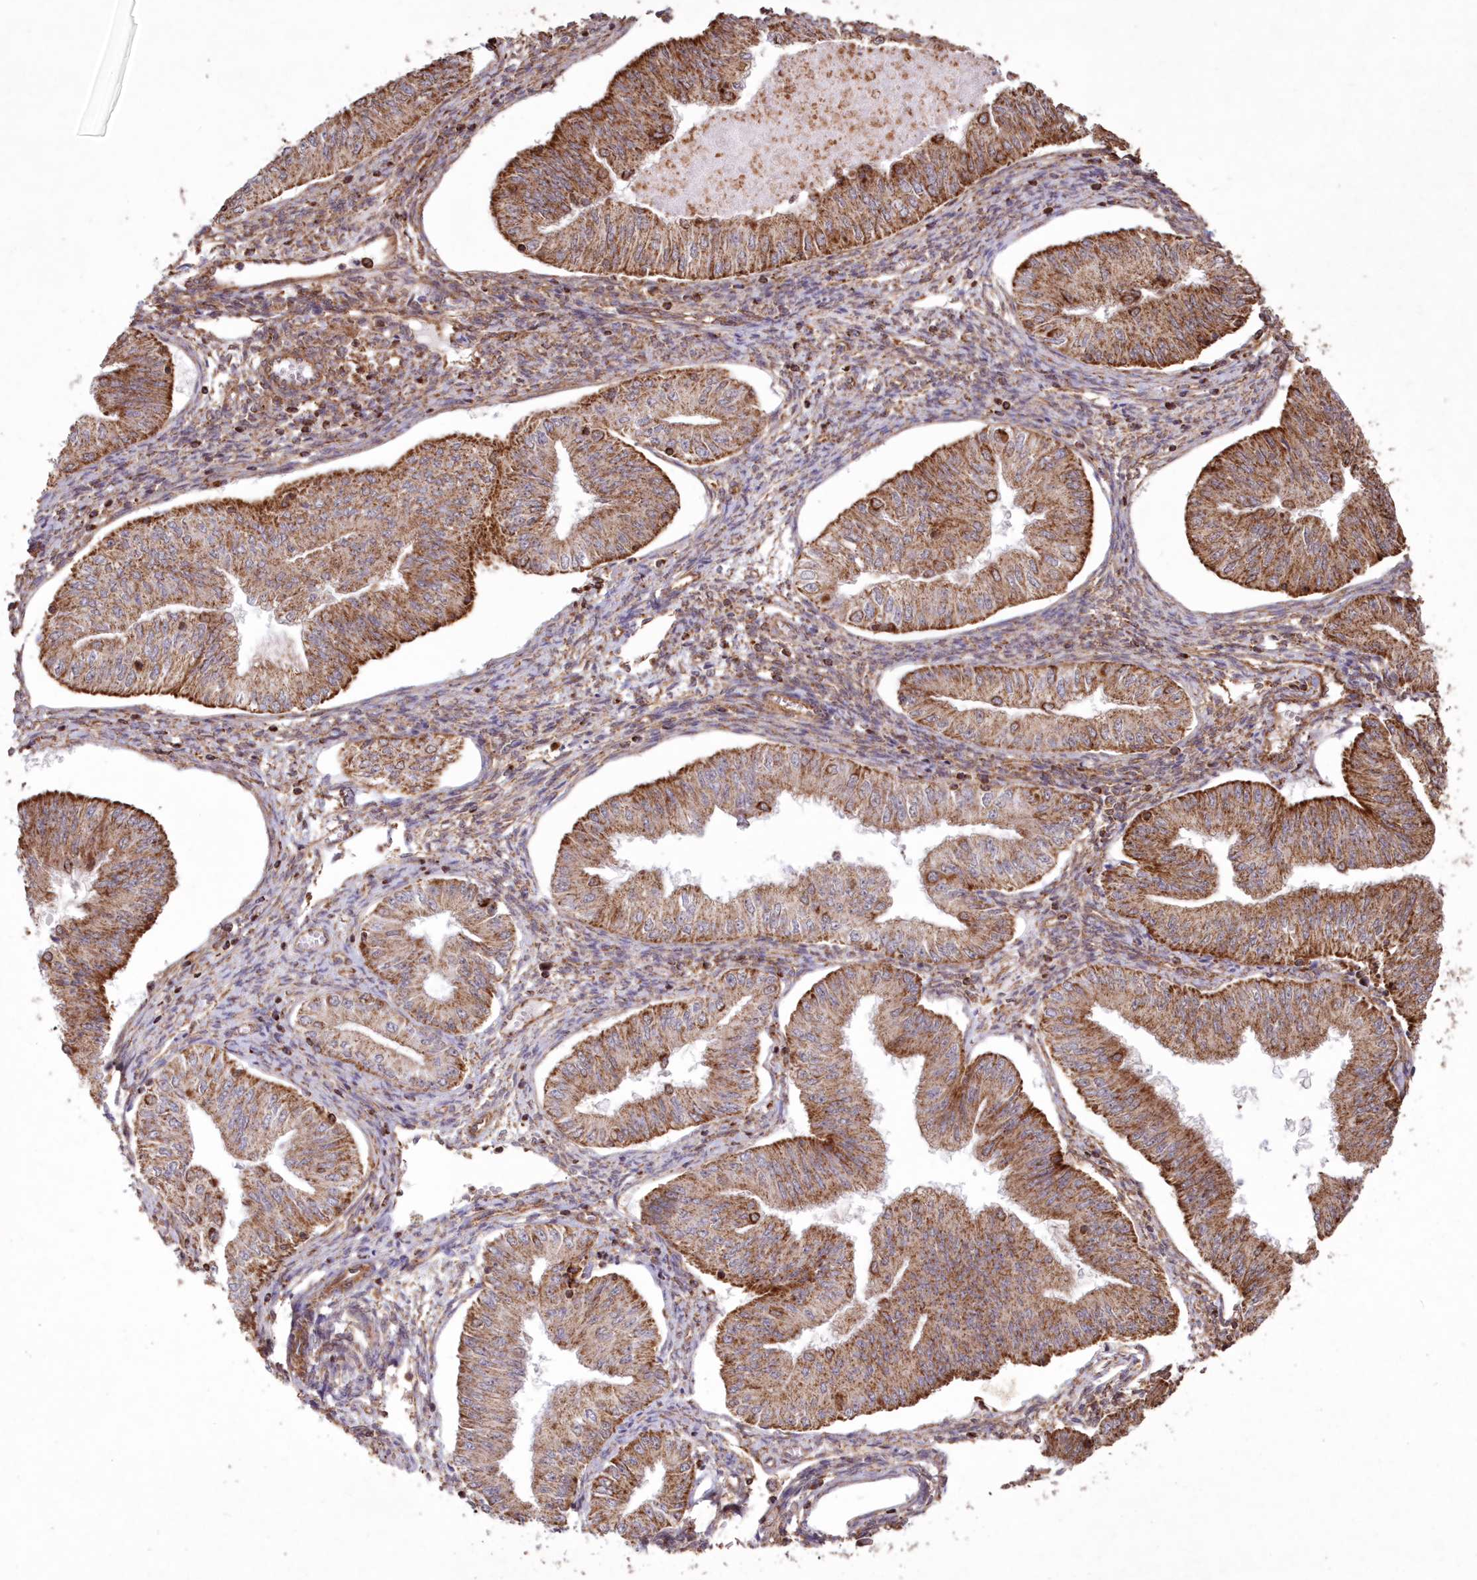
{"staining": {"intensity": "moderate", "quantity": ">75%", "location": "cytoplasmic/membranous"}, "tissue": "endometrial cancer", "cell_type": "Tumor cells", "image_type": "cancer", "snomed": [{"axis": "morphology", "description": "Normal tissue, NOS"}, {"axis": "morphology", "description": "Adenocarcinoma, NOS"}, {"axis": "topography", "description": "Endometrium"}], "caption": "An immunohistochemistry image of neoplastic tissue is shown. Protein staining in brown labels moderate cytoplasmic/membranous positivity in adenocarcinoma (endometrial) within tumor cells.", "gene": "TMEM139", "patient": {"sex": "female", "age": 53}}